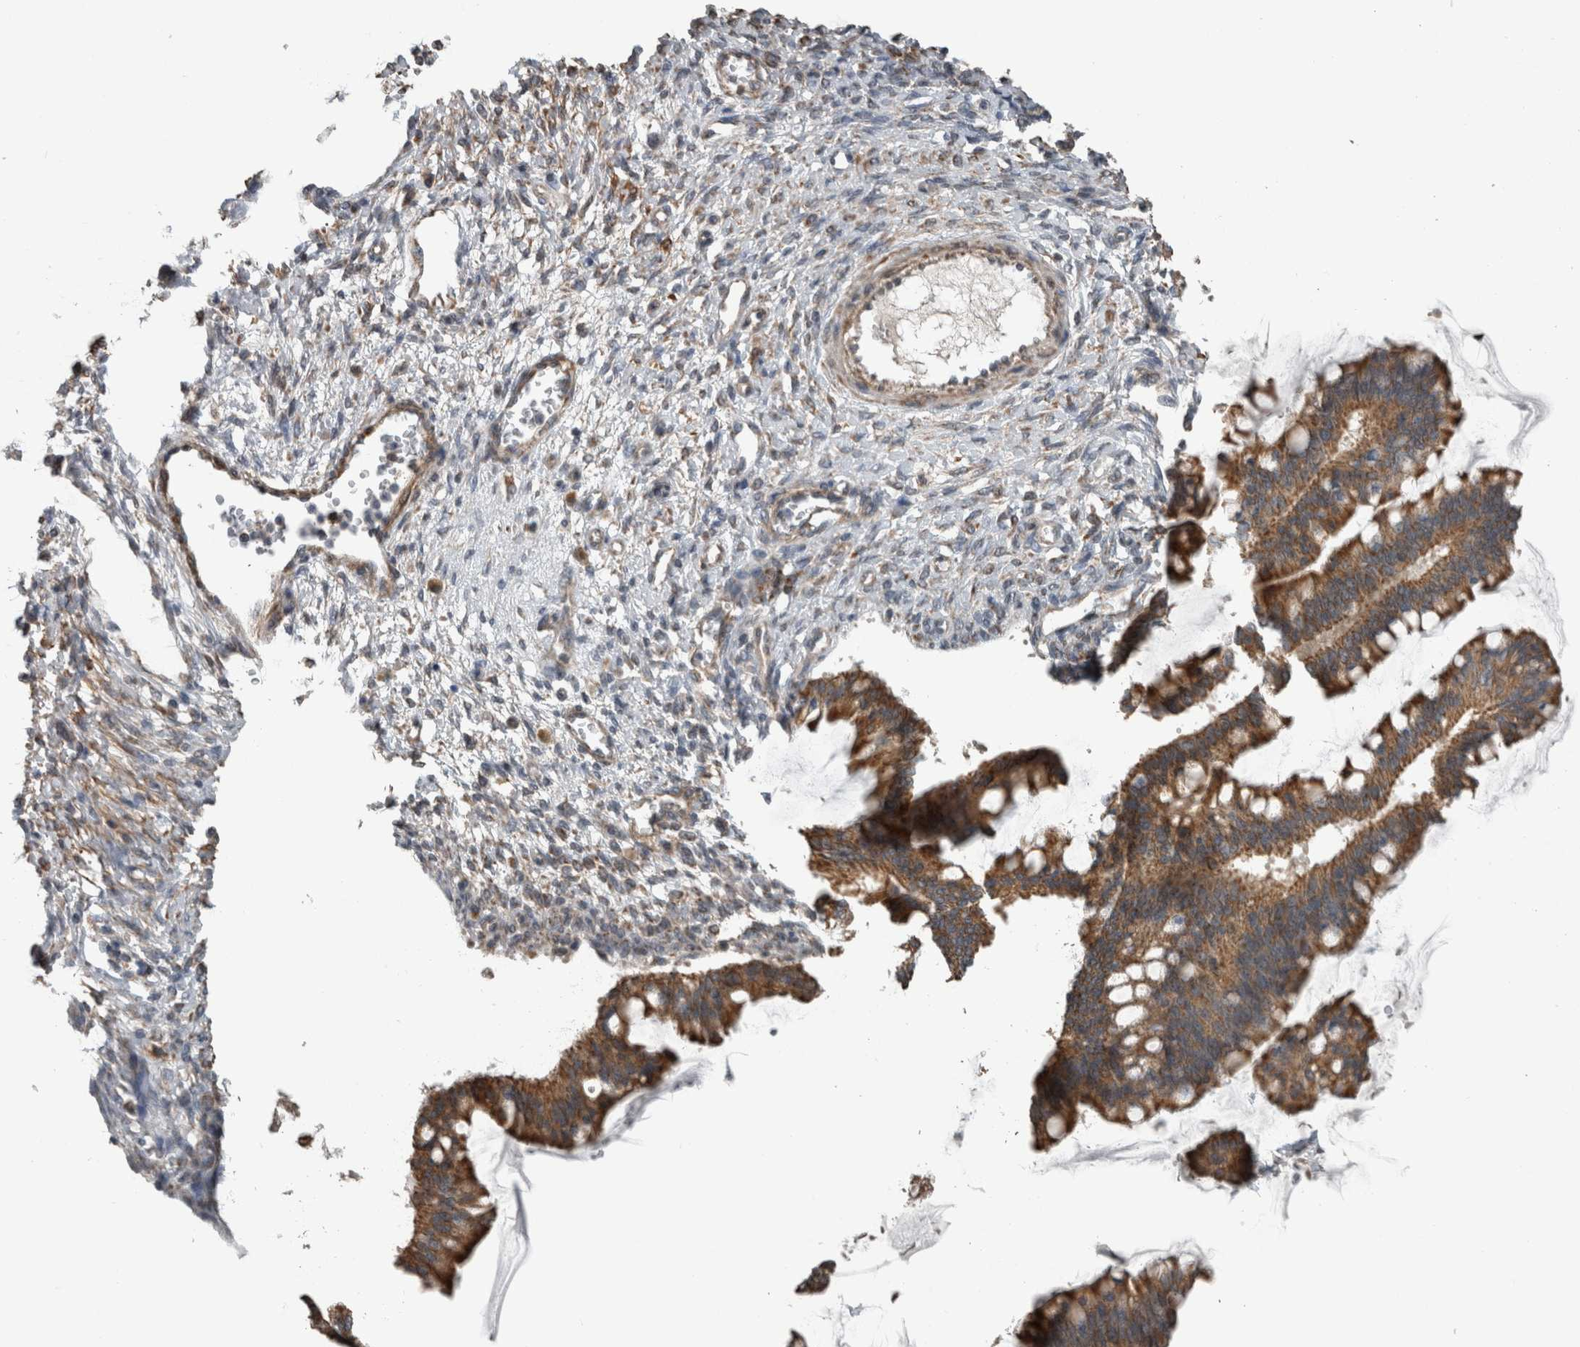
{"staining": {"intensity": "moderate", "quantity": ">75%", "location": "cytoplasmic/membranous"}, "tissue": "ovarian cancer", "cell_type": "Tumor cells", "image_type": "cancer", "snomed": [{"axis": "morphology", "description": "Cystadenocarcinoma, mucinous, NOS"}, {"axis": "topography", "description": "Ovary"}], "caption": "A medium amount of moderate cytoplasmic/membranous positivity is identified in about >75% of tumor cells in mucinous cystadenocarcinoma (ovarian) tissue.", "gene": "ARMC1", "patient": {"sex": "female", "age": 73}}